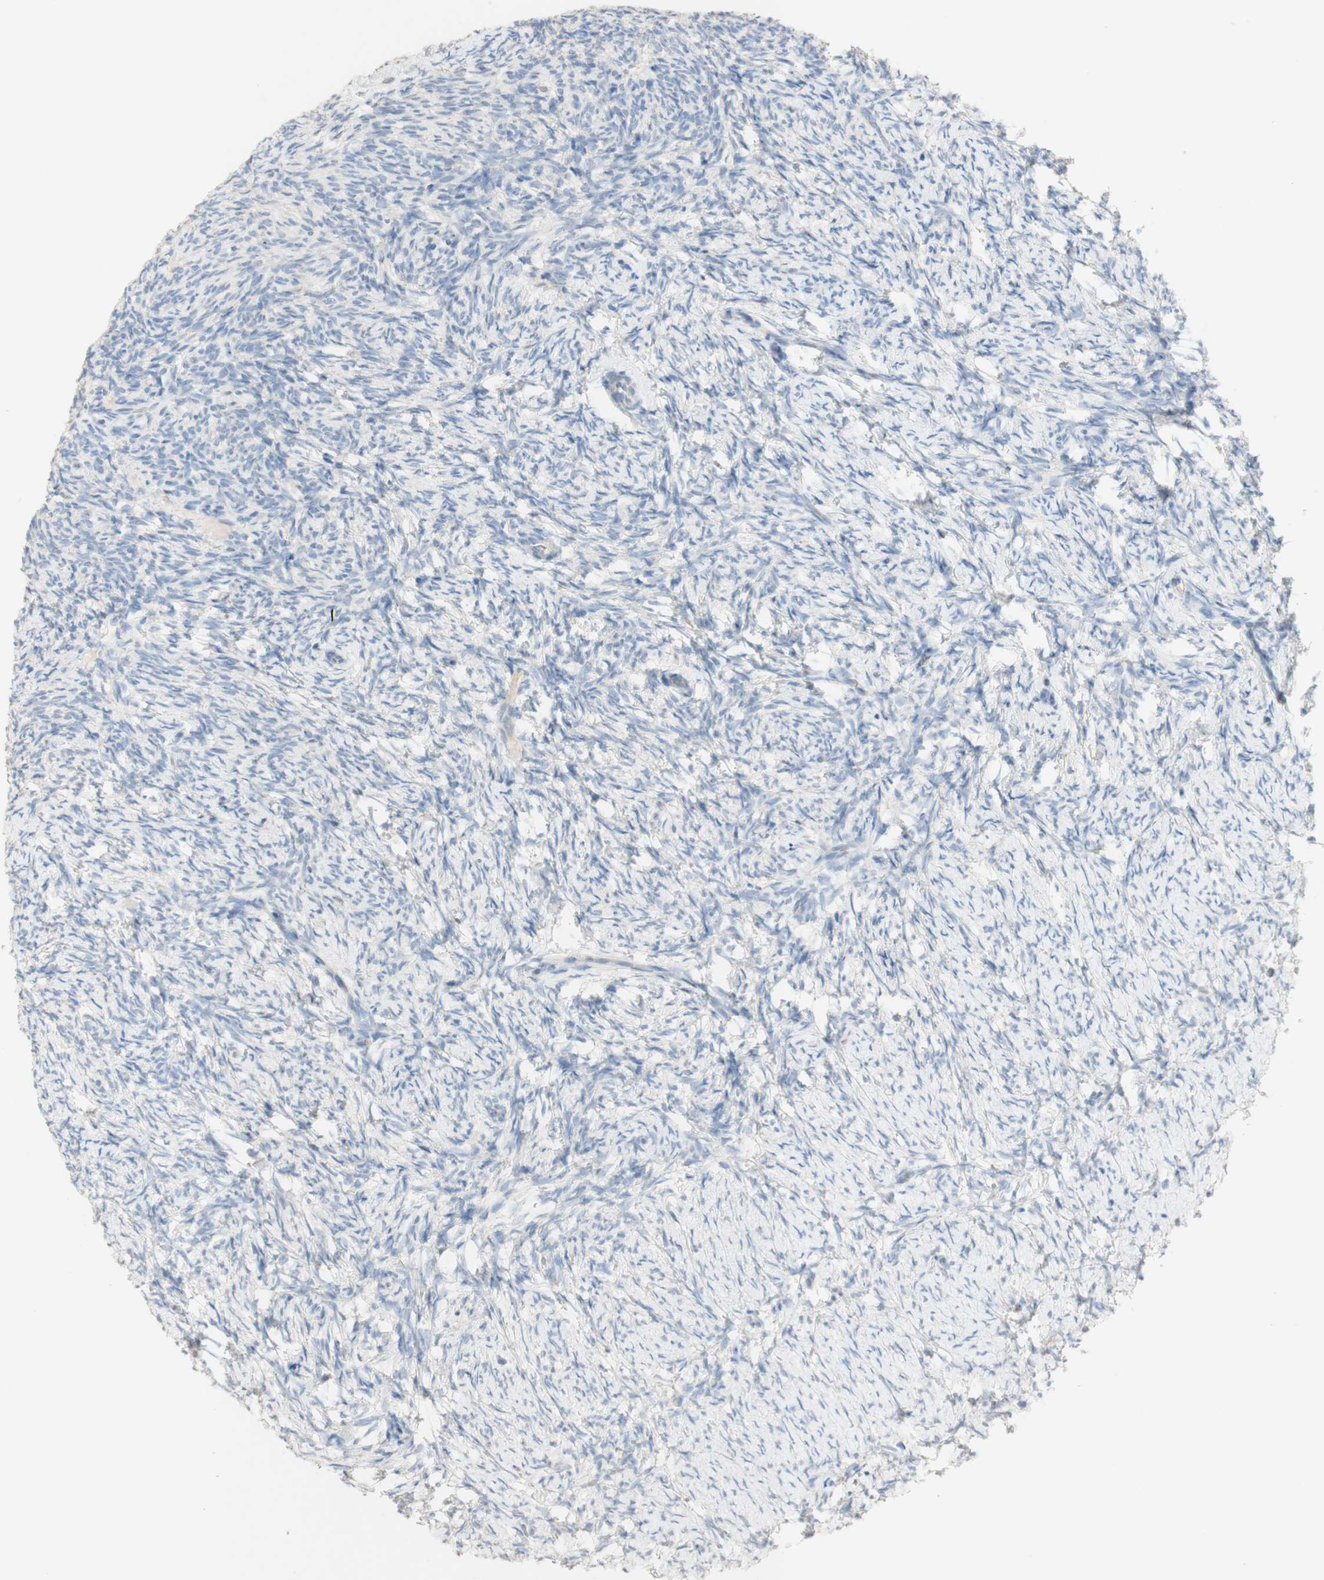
{"staining": {"intensity": "weak", "quantity": ">75%", "location": "cytoplasmic/membranous"}, "tissue": "ovary", "cell_type": "Follicle cells", "image_type": "normal", "snomed": [{"axis": "morphology", "description": "Normal tissue, NOS"}, {"axis": "topography", "description": "Ovary"}], "caption": "This image demonstrates IHC staining of unremarkable ovary, with low weak cytoplasmic/membranous staining in approximately >75% of follicle cells.", "gene": "MANEA", "patient": {"sex": "female", "age": 60}}